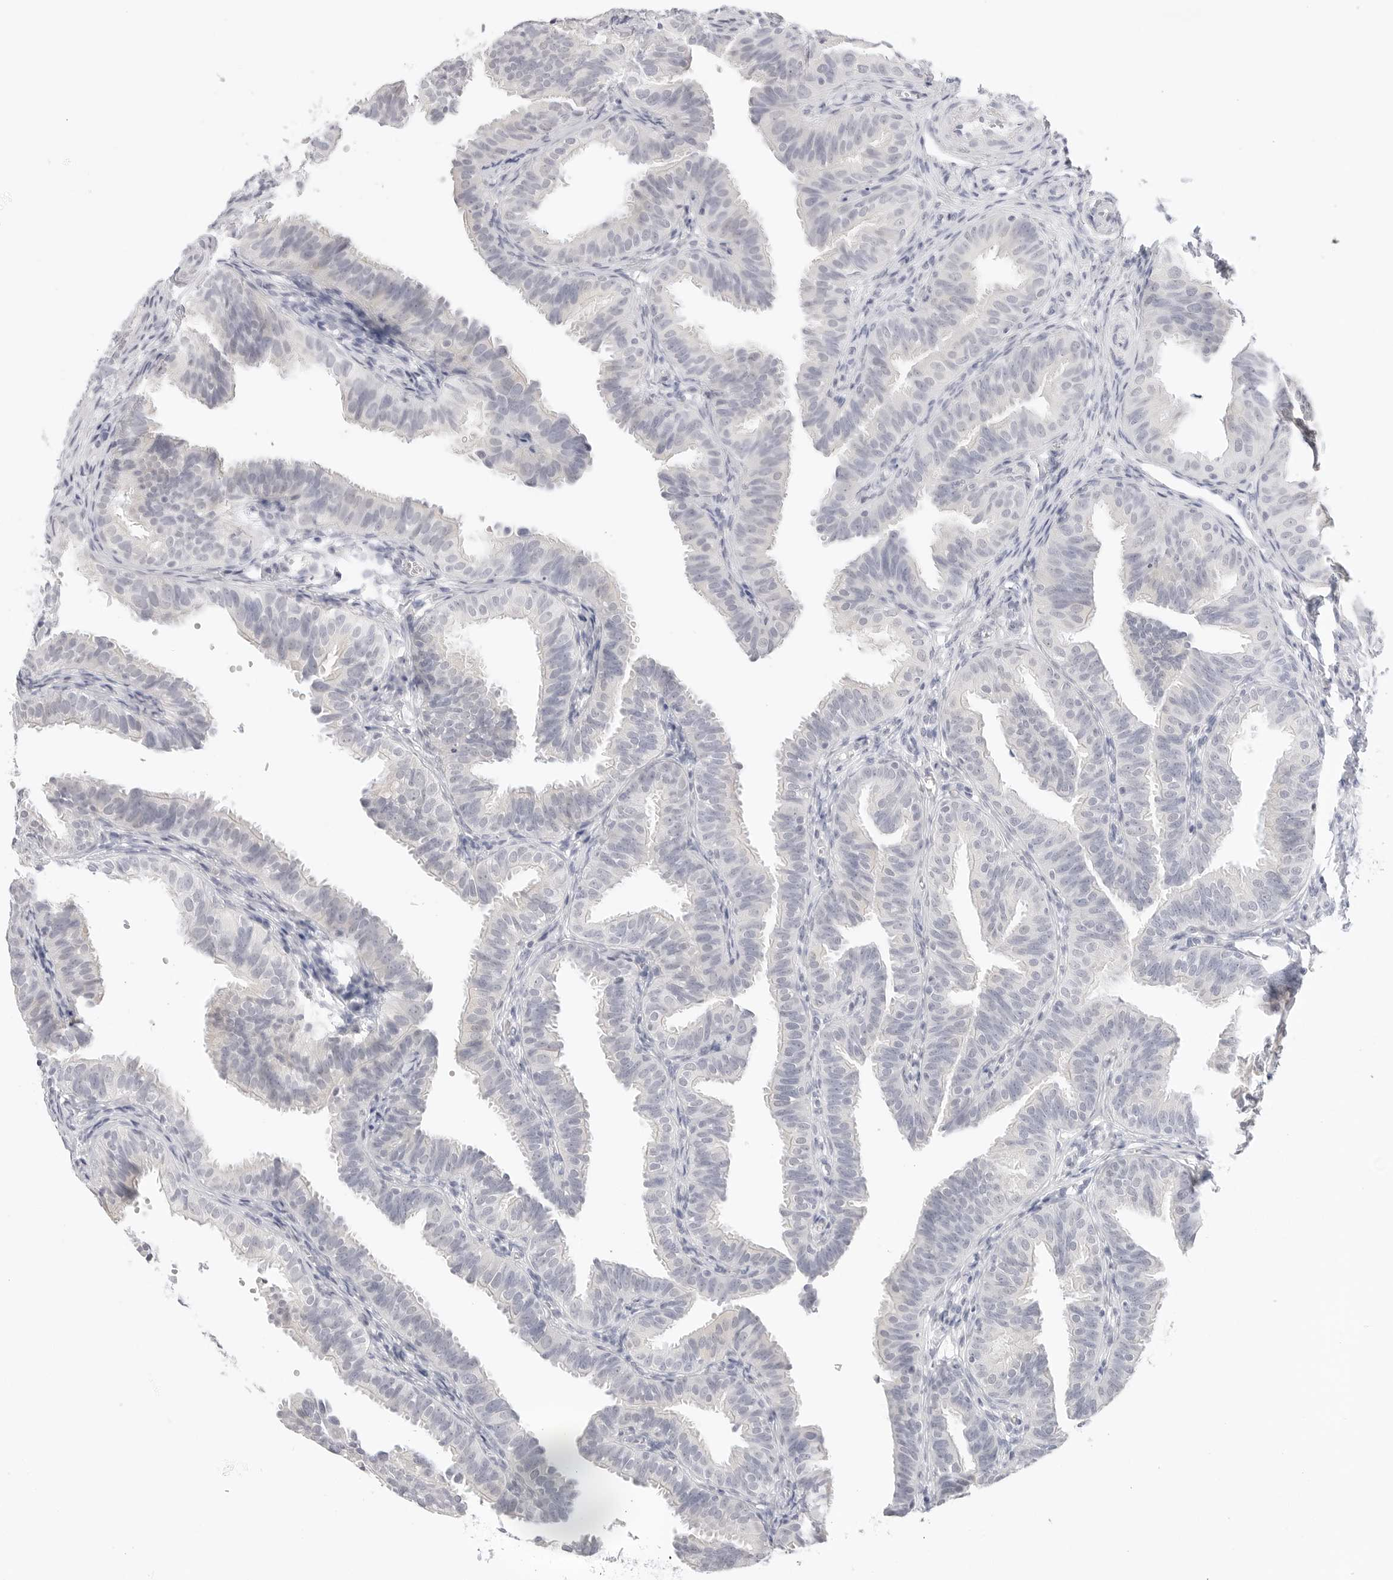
{"staining": {"intensity": "negative", "quantity": "none", "location": "none"}, "tissue": "fallopian tube", "cell_type": "Glandular cells", "image_type": "normal", "snomed": [{"axis": "morphology", "description": "Normal tissue, NOS"}, {"axis": "topography", "description": "Fallopian tube"}], "caption": "Protein analysis of normal fallopian tube shows no significant staining in glandular cells.", "gene": "HMGCS2", "patient": {"sex": "female", "age": 35}}